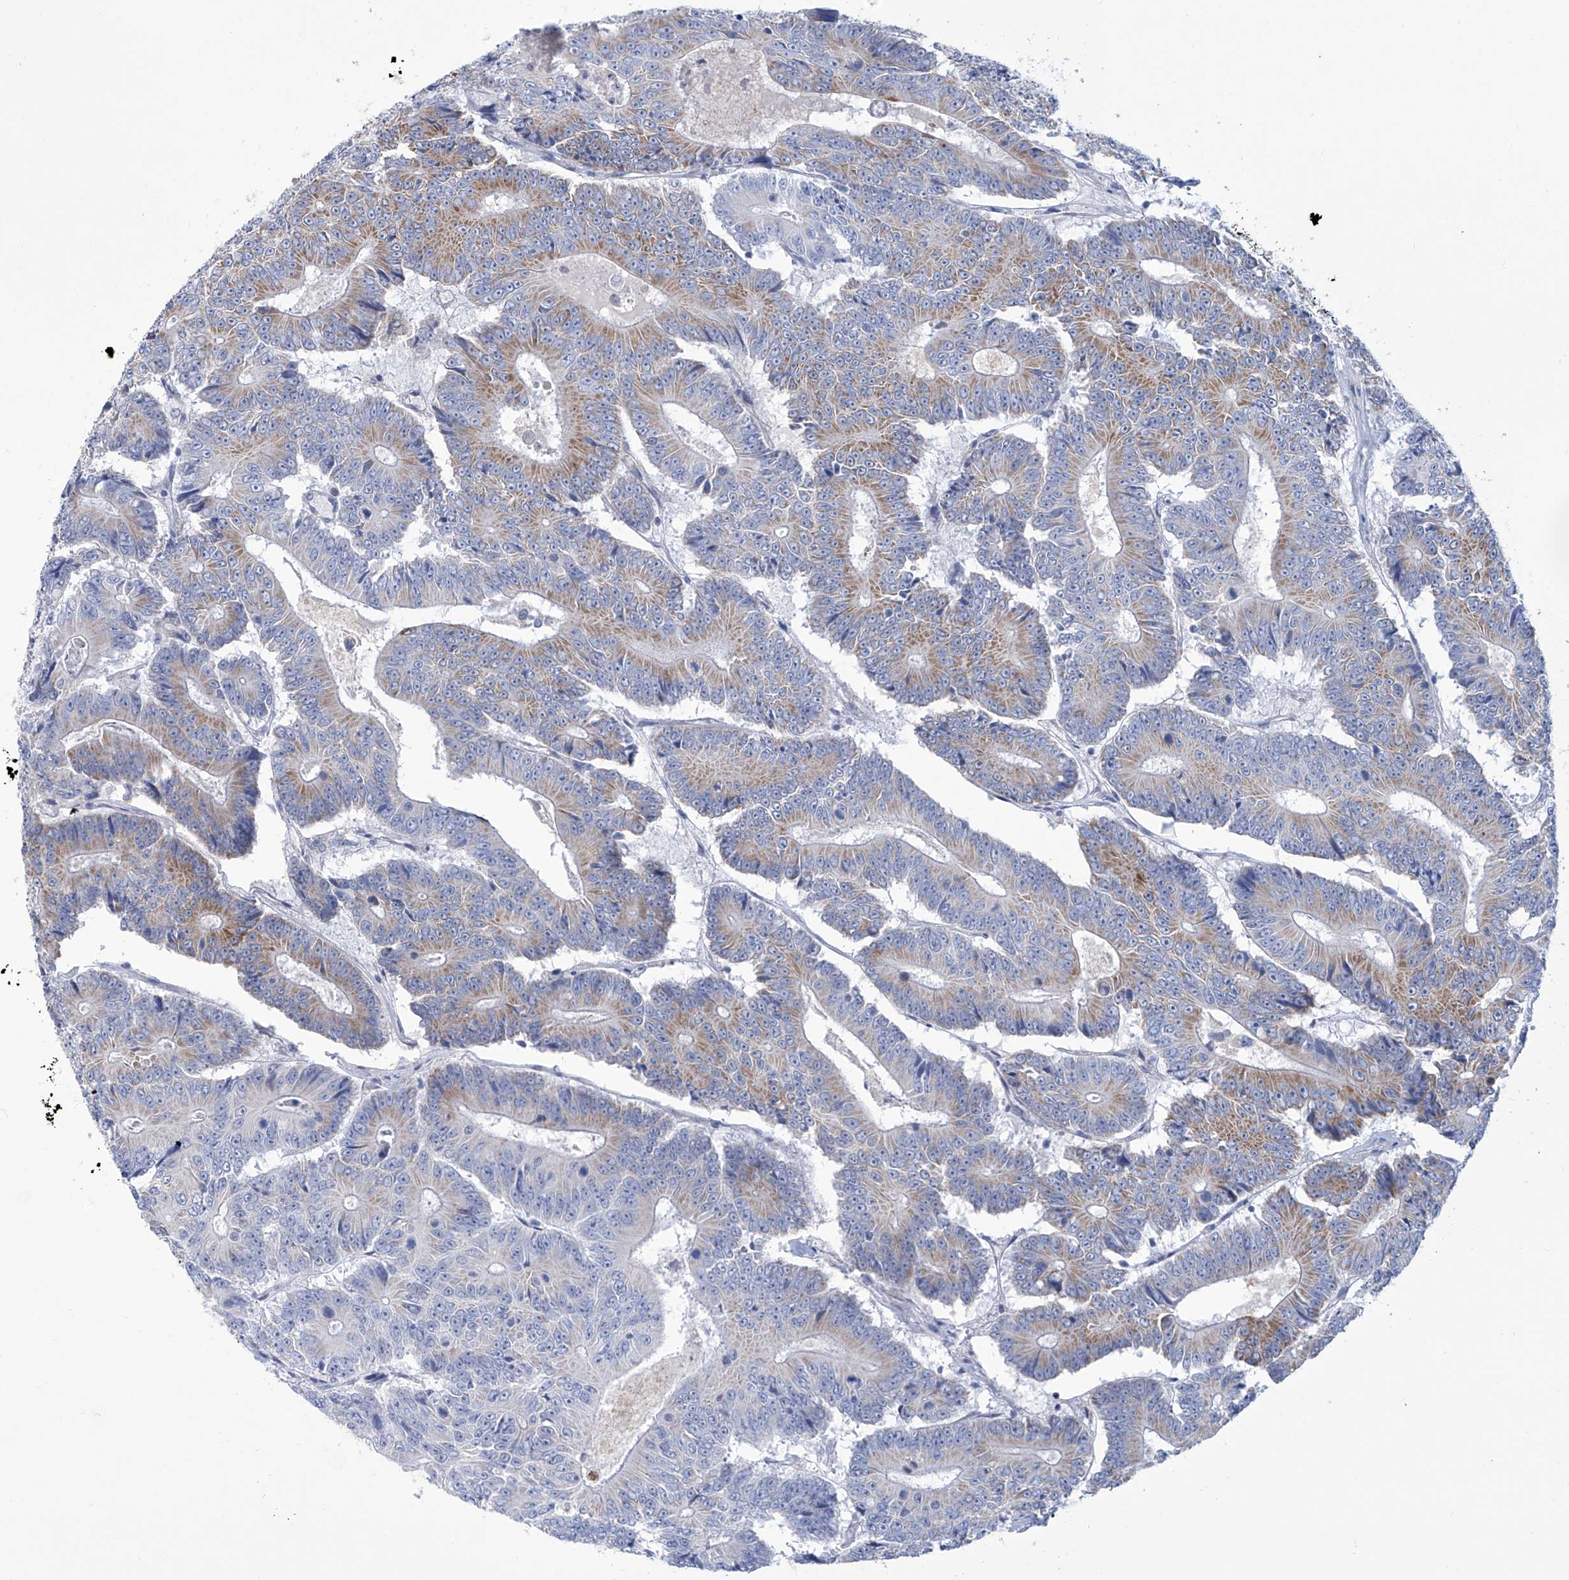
{"staining": {"intensity": "moderate", "quantity": "25%-75%", "location": "cytoplasmic/membranous"}, "tissue": "colorectal cancer", "cell_type": "Tumor cells", "image_type": "cancer", "snomed": [{"axis": "morphology", "description": "Adenocarcinoma, NOS"}, {"axis": "topography", "description": "Colon"}], "caption": "A micrograph showing moderate cytoplasmic/membranous staining in approximately 25%-75% of tumor cells in colorectal cancer, as visualized by brown immunohistochemical staining.", "gene": "ALDH6A1", "patient": {"sex": "male", "age": 83}}